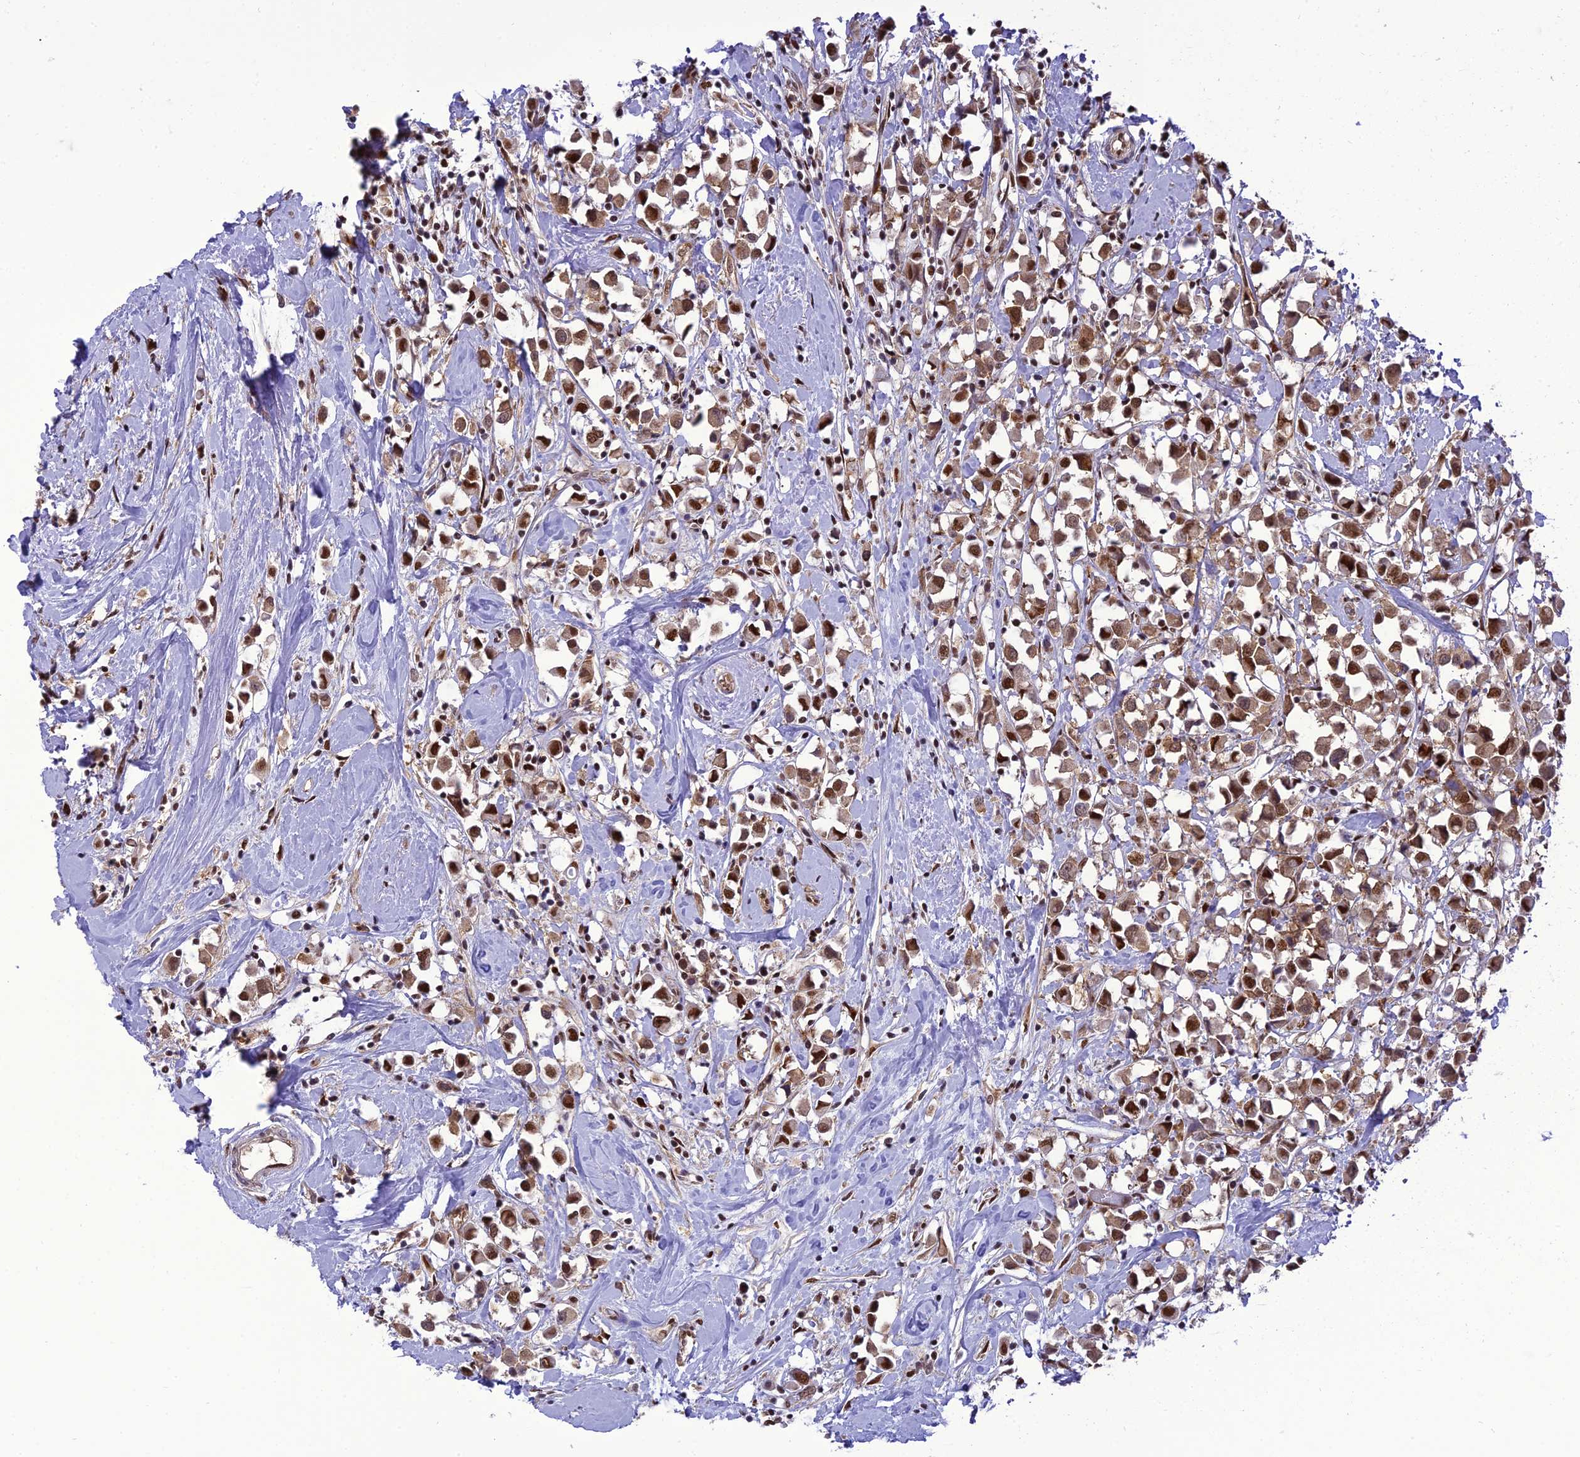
{"staining": {"intensity": "moderate", "quantity": ">75%", "location": "cytoplasmic/membranous,nuclear"}, "tissue": "breast cancer", "cell_type": "Tumor cells", "image_type": "cancer", "snomed": [{"axis": "morphology", "description": "Duct carcinoma"}, {"axis": "topography", "description": "Breast"}], "caption": "Breast cancer stained for a protein (brown) reveals moderate cytoplasmic/membranous and nuclear positive expression in about >75% of tumor cells.", "gene": "DDX1", "patient": {"sex": "female", "age": 61}}